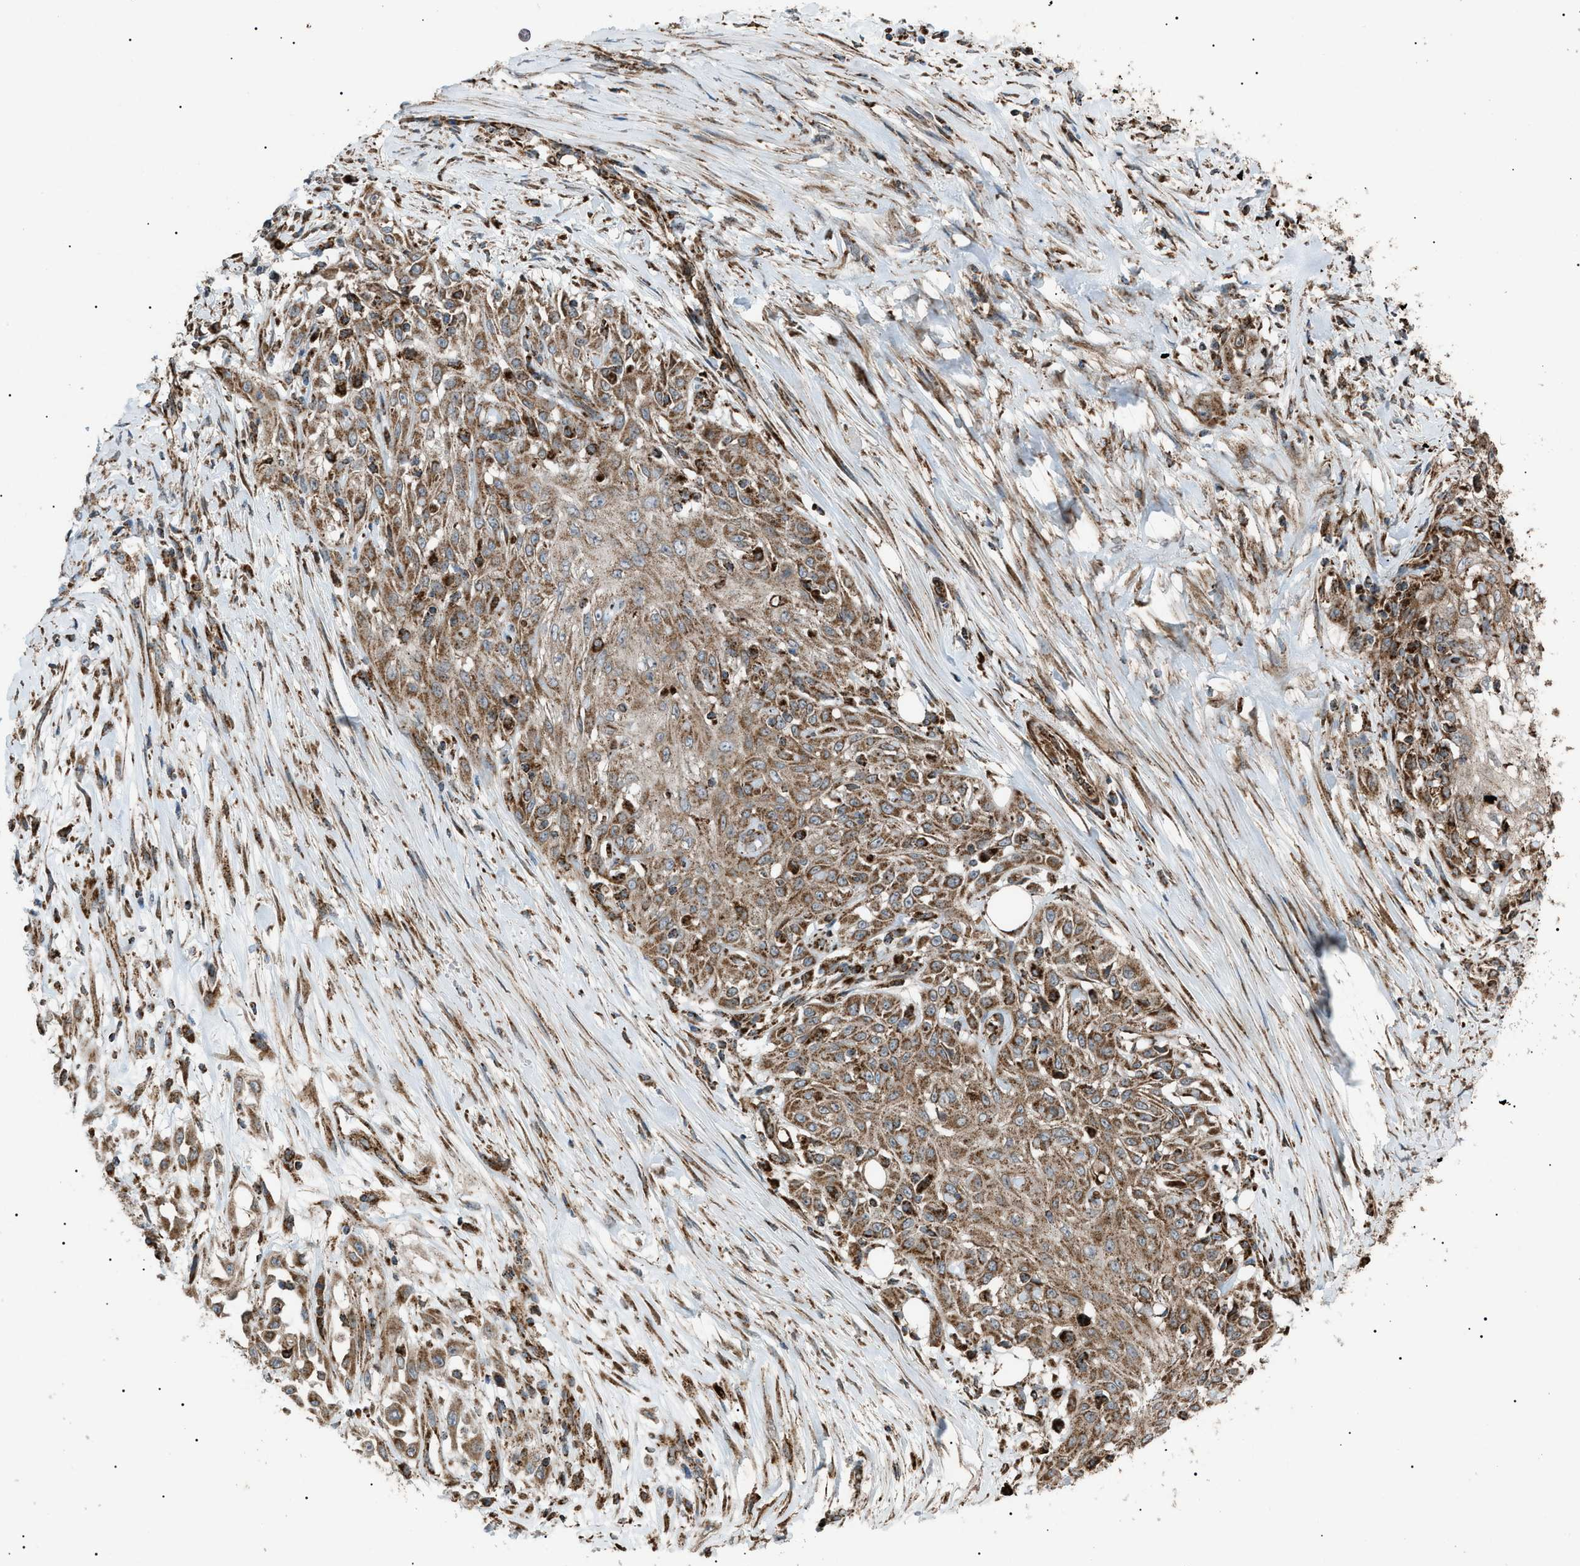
{"staining": {"intensity": "moderate", "quantity": ">75%", "location": "cytoplasmic/membranous"}, "tissue": "skin cancer", "cell_type": "Tumor cells", "image_type": "cancer", "snomed": [{"axis": "morphology", "description": "Squamous cell carcinoma, NOS"}, {"axis": "morphology", "description": "Squamous cell carcinoma, metastatic, NOS"}, {"axis": "topography", "description": "Skin"}, {"axis": "topography", "description": "Lymph node"}], "caption": "Brown immunohistochemical staining in human skin metastatic squamous cell carcinoma reveals moderate cytoplasmic/membranous expression in about >75% of tumor cells.", "gene": "C1GALT1C1", "patient": {"sex": "male", "age": 75}}